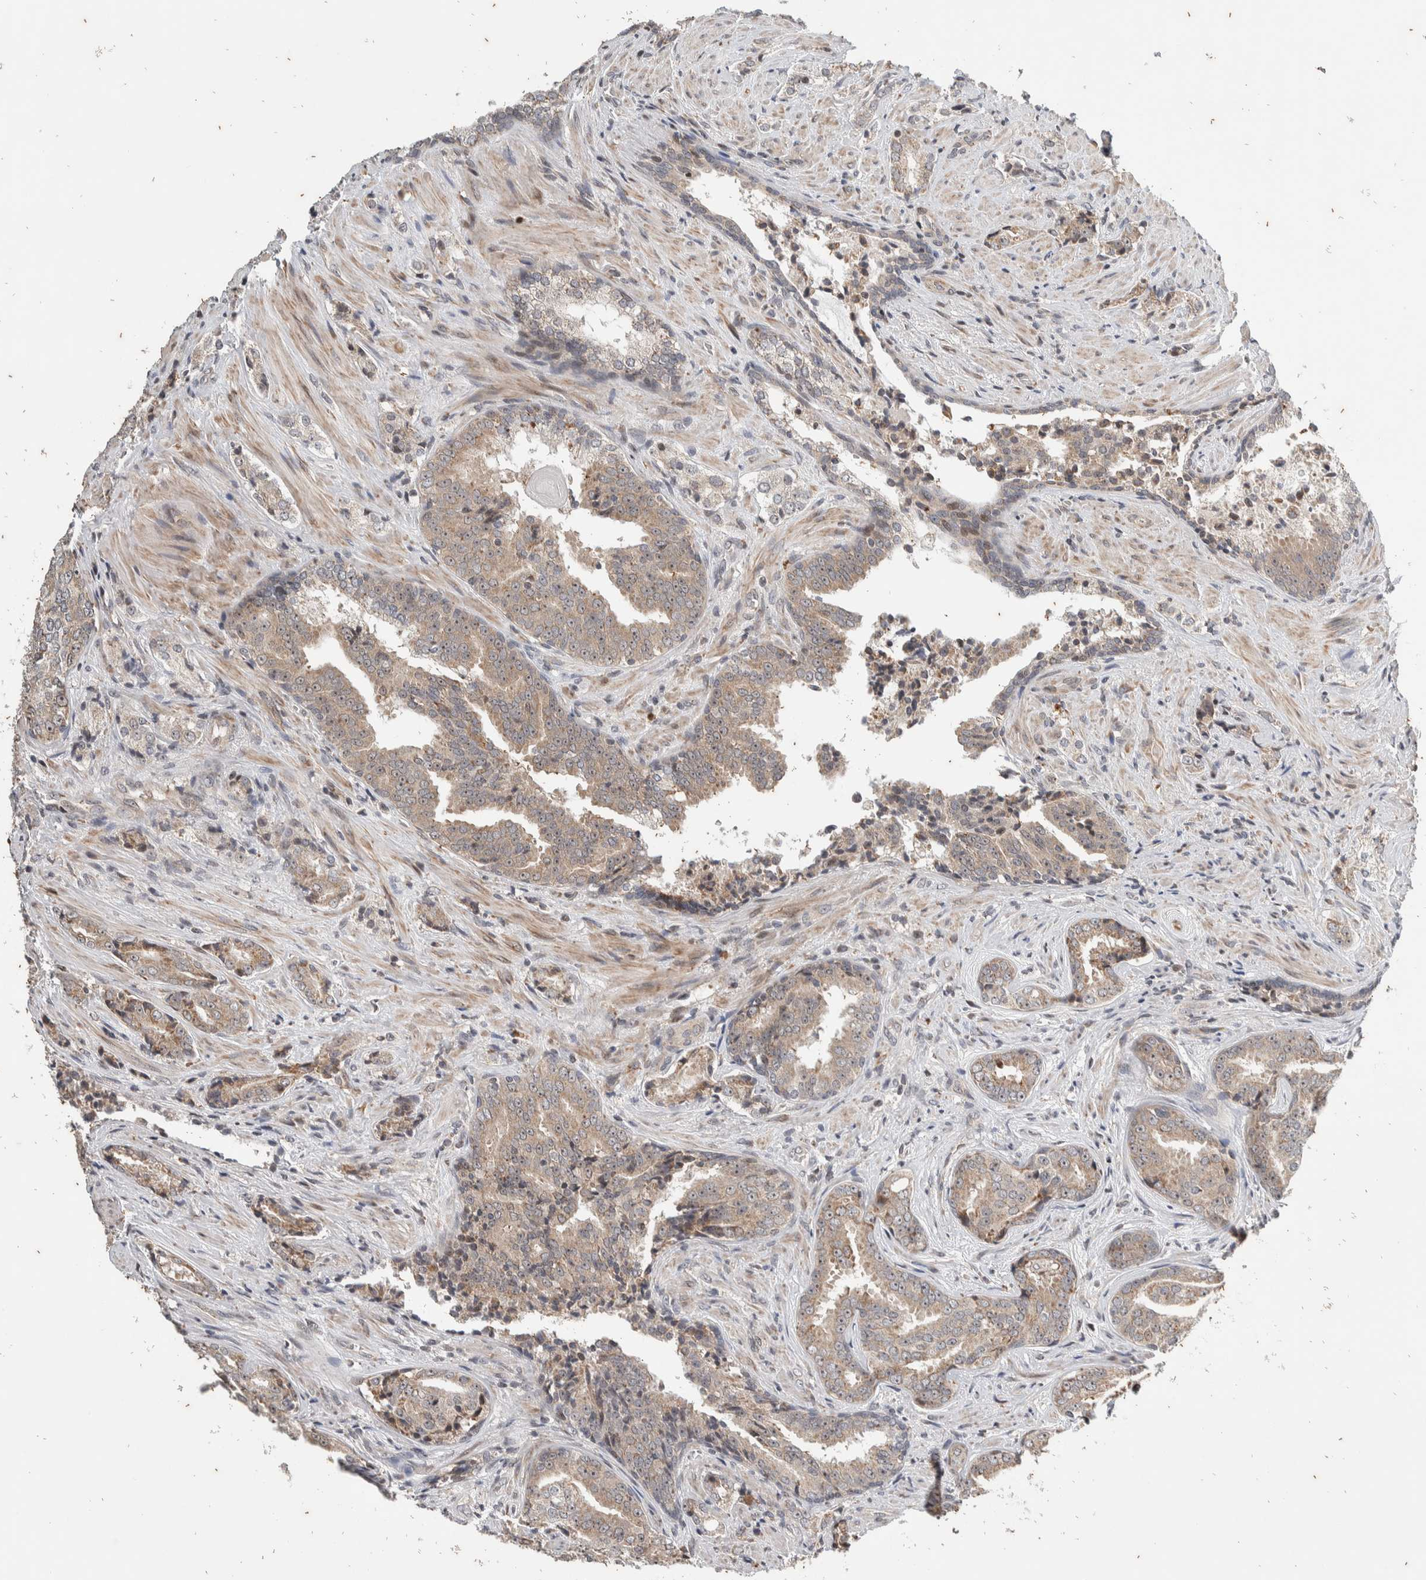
{"staining": {"intensity": "weak", "quantity": "25%-75%", "location": "cytoplasmic/membranous"}, "tissue": "prostate cancer", "cell_type": "Tumor cells", "image_type": "cancer", "snomed": [{"axis": "morphology", "description": "Adenocarcinoma, High grade"}, {"axis": "topography", "description": "Prostate"}], "caption": "Weak cytoplasmic/membranous protein expression is seen in about 25%-75% of tumor cells in prostate adenocarcinoma (high-grade). (DAB (3,3'-diaminobenzidine) IHC with brightfield microscopy, high magnification).", "gene": "ATXN7L1", "patient": {"sex": "male", "age": 71}}